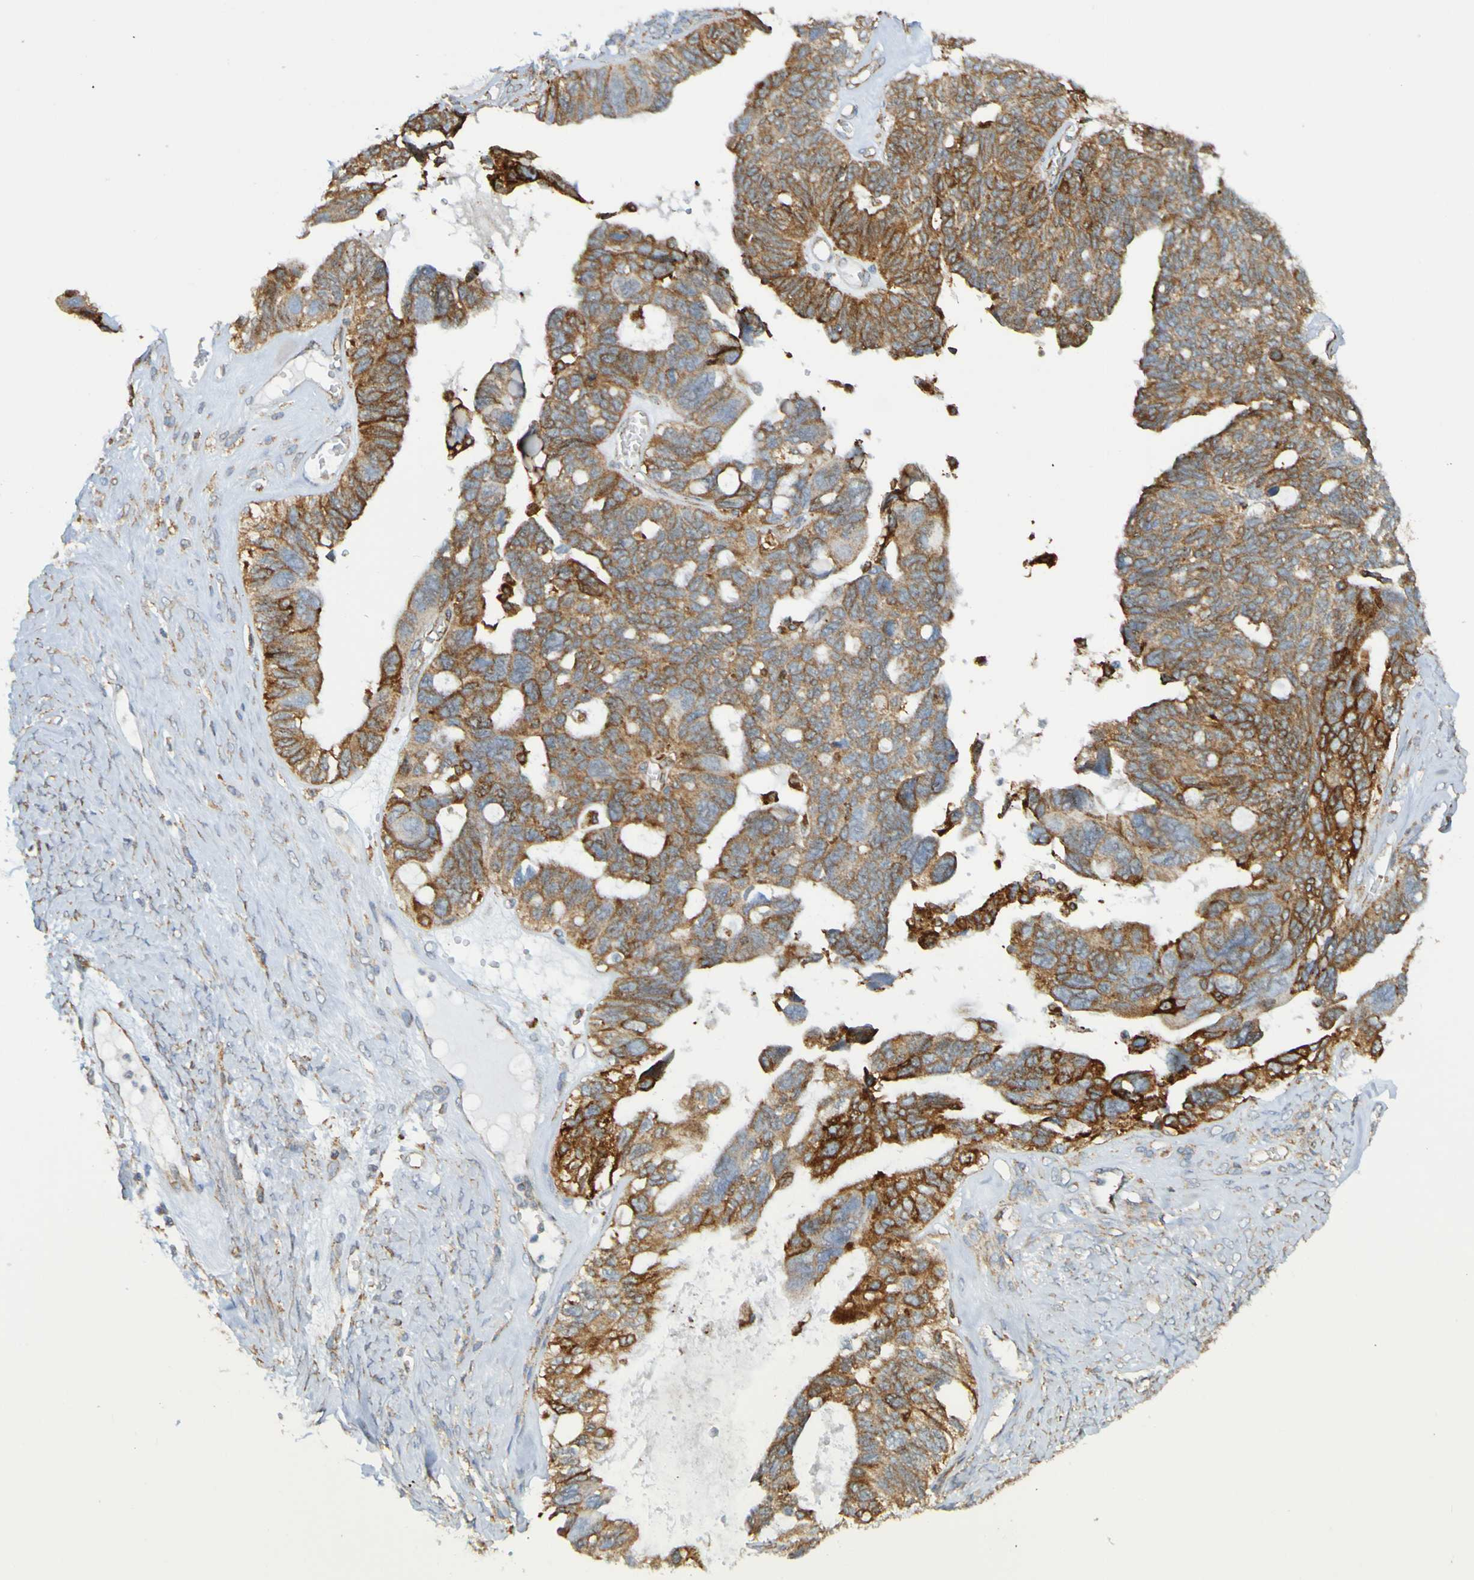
{"staining": {"intensity": "strong", "quantity": "<25%", "location": "cytoplasmic/membranous"}, "tissue": "ovarian cancer", "cell_type": "Tumor cells", "image_type": "cancer", "snomed": [{"axis": "morphology", "description": "Cystadenocarcinoma, serous, NOS"}, {"axis": "topography", "description": "Ovary"}], "caption": "A micrograph of ovarian cancer (serous cystadenocarcinoma) stained for a protein demonstrates strong cytoplasmic/membranous brown staining in tumor cells.", "gene": "PDIA3", "patient": {"sex": "female", "age": 79}}